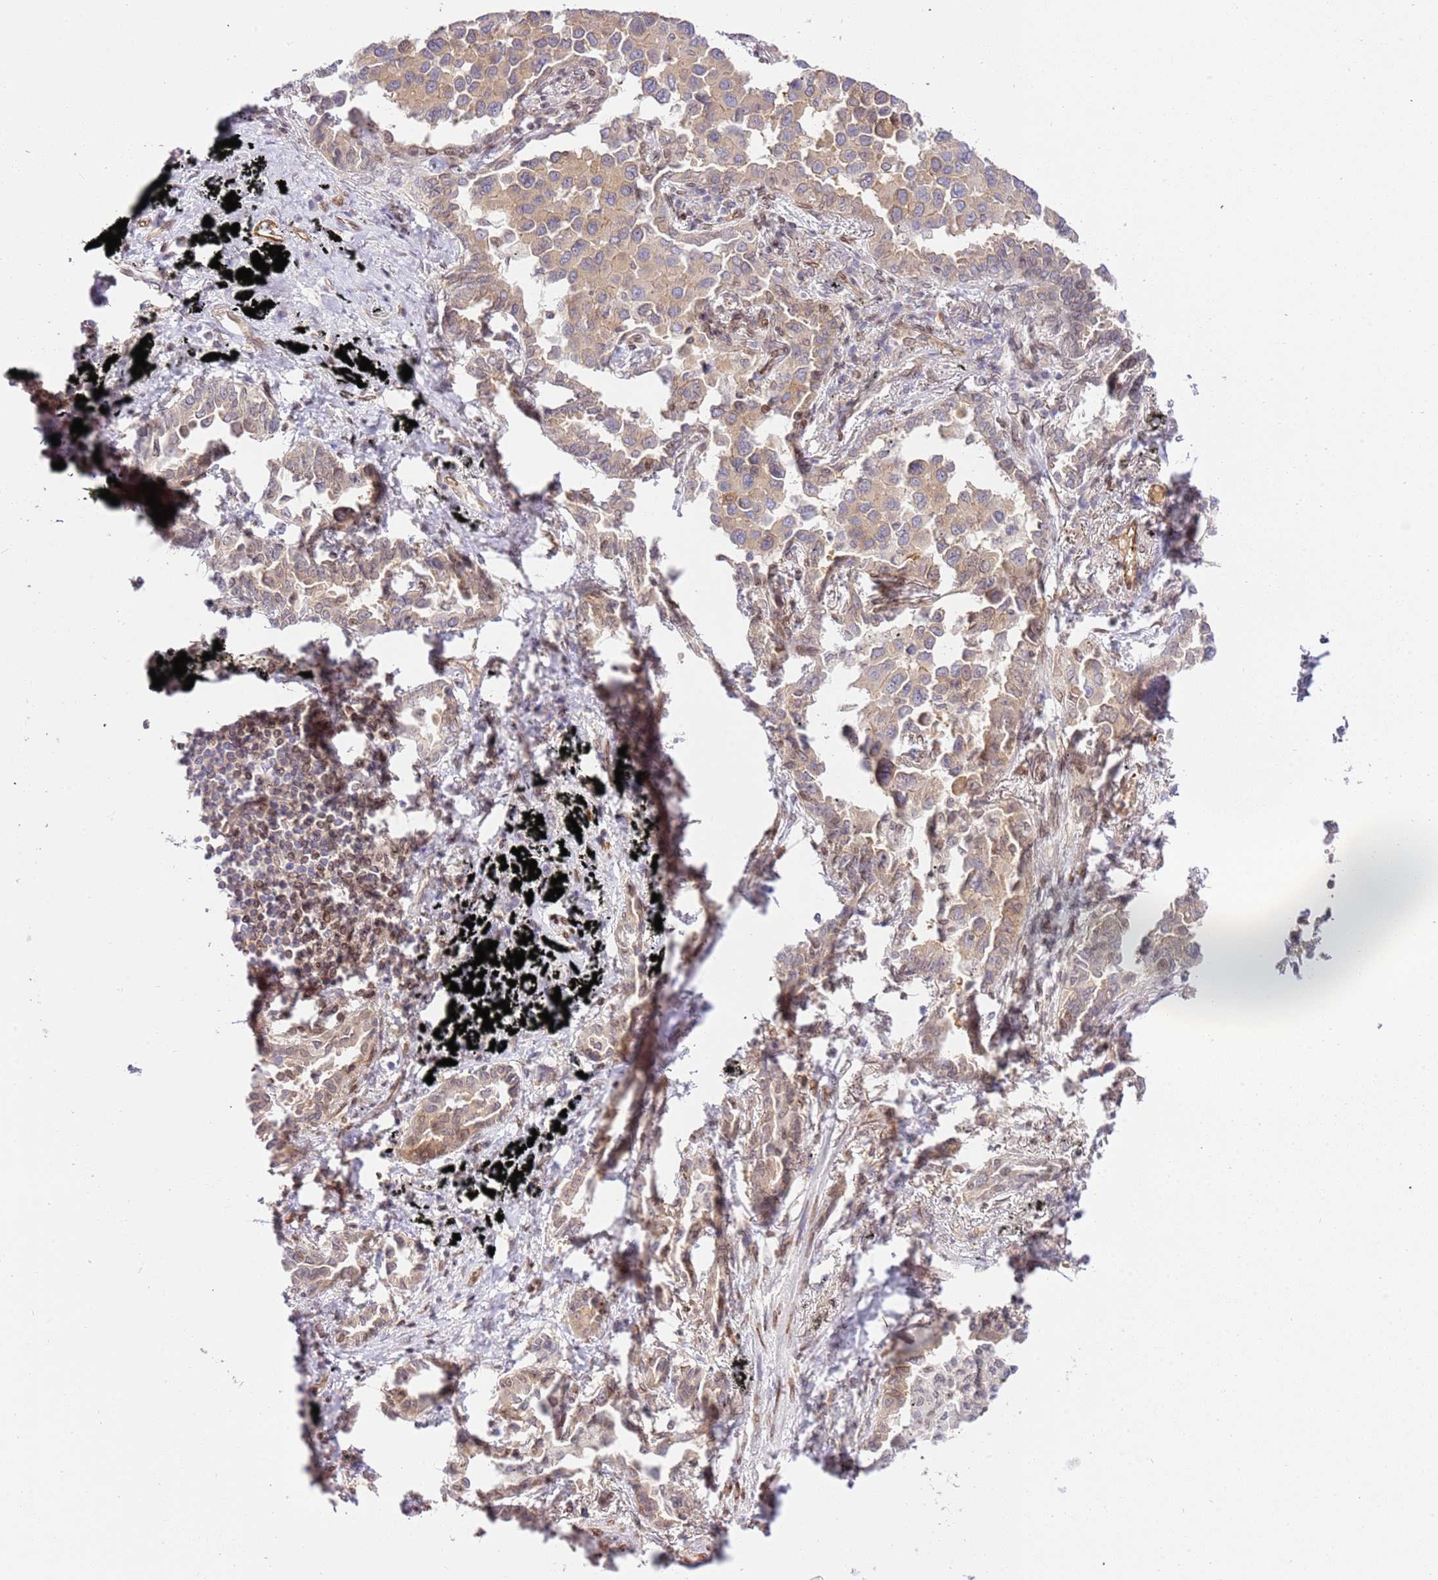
{"staining": {"intensity": "weak", "quantity": "25%-75%", "location": "cytoplasmic/membranous,nuclear"}, "tissue": "lung cancer", "cell_type": "Tumor cells", "image_type": "cancer", "snomed": [{"axis": "morphology", "description": "Adenocarcinoma, NOS"}, {"axis": "topography", "description": "Lung"}], "caption": "A high-resolution histopathology image shows immunohistochemistry (IHC) staining of lung adenocarcinoma, which displays weak cytoplasmic/membranous and nuclear positivity in about 25%-75% of tumor cells. (DAB IHC with brightfield microscopy, high magnification).", "gene": "TRIM37", "patient": {"sex": "male", "age": 67}}